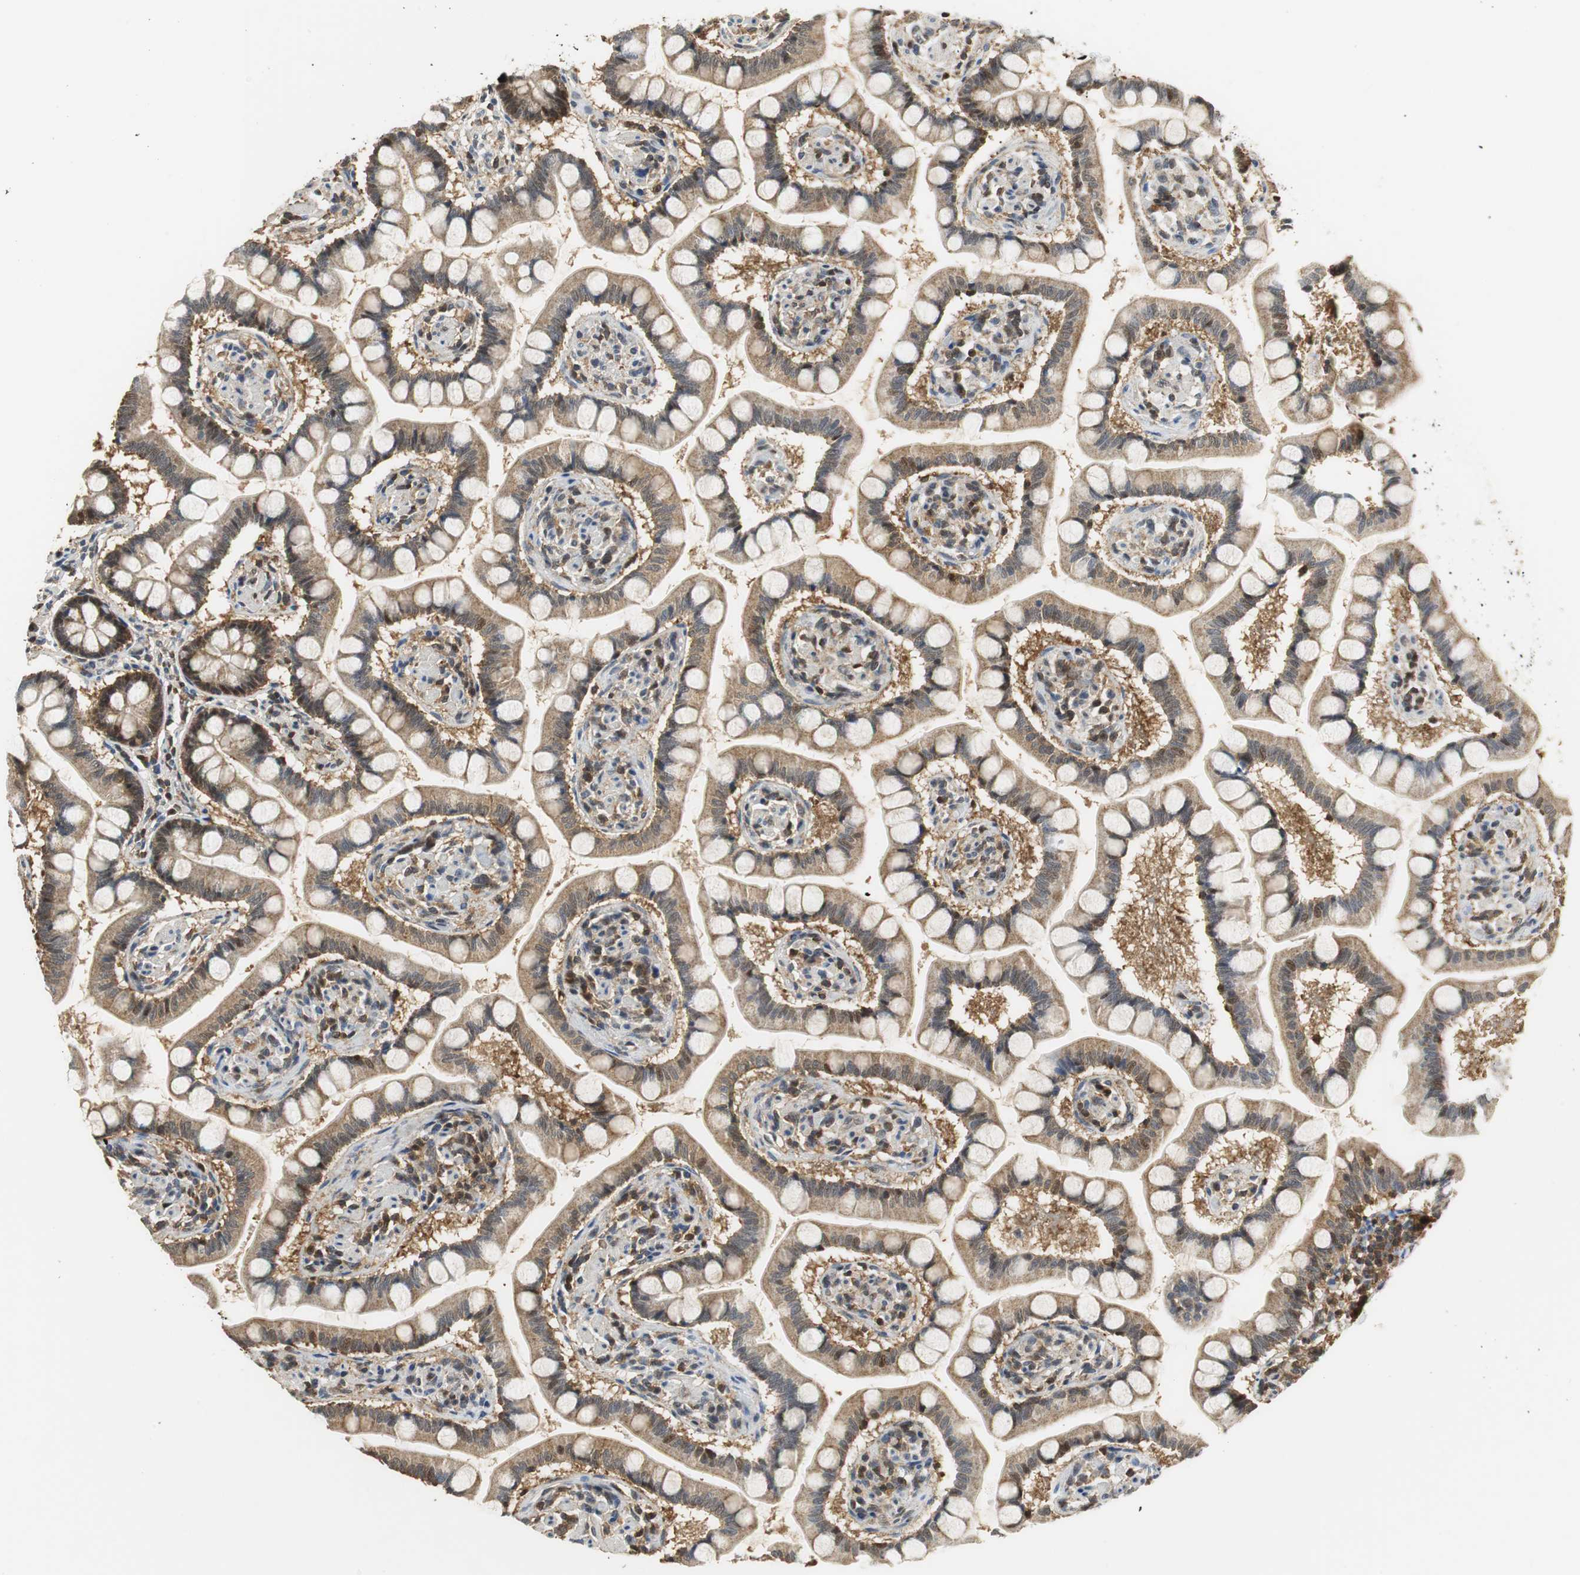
{"staining": {"intensity": "moderate", "quantity": ">75%", "location": "cytoplasmic/membranous"}, "tissue": "small intestine", "cell_type": "Glandular cells", "image_type": "normal", "snomed": [{"axis": "morphology", "description": "Normal tissue, NOS"}, {"axis": "topography", "description": "Small intestine"}], "caption": "Protein positivity by immunohistochemistry shows moderate cytoplasmic/membranous expression in about >75% of glandular cells in benign small intestine.", "gene": "GSDMD", "patient": {"sex": "male", "age": 41}}